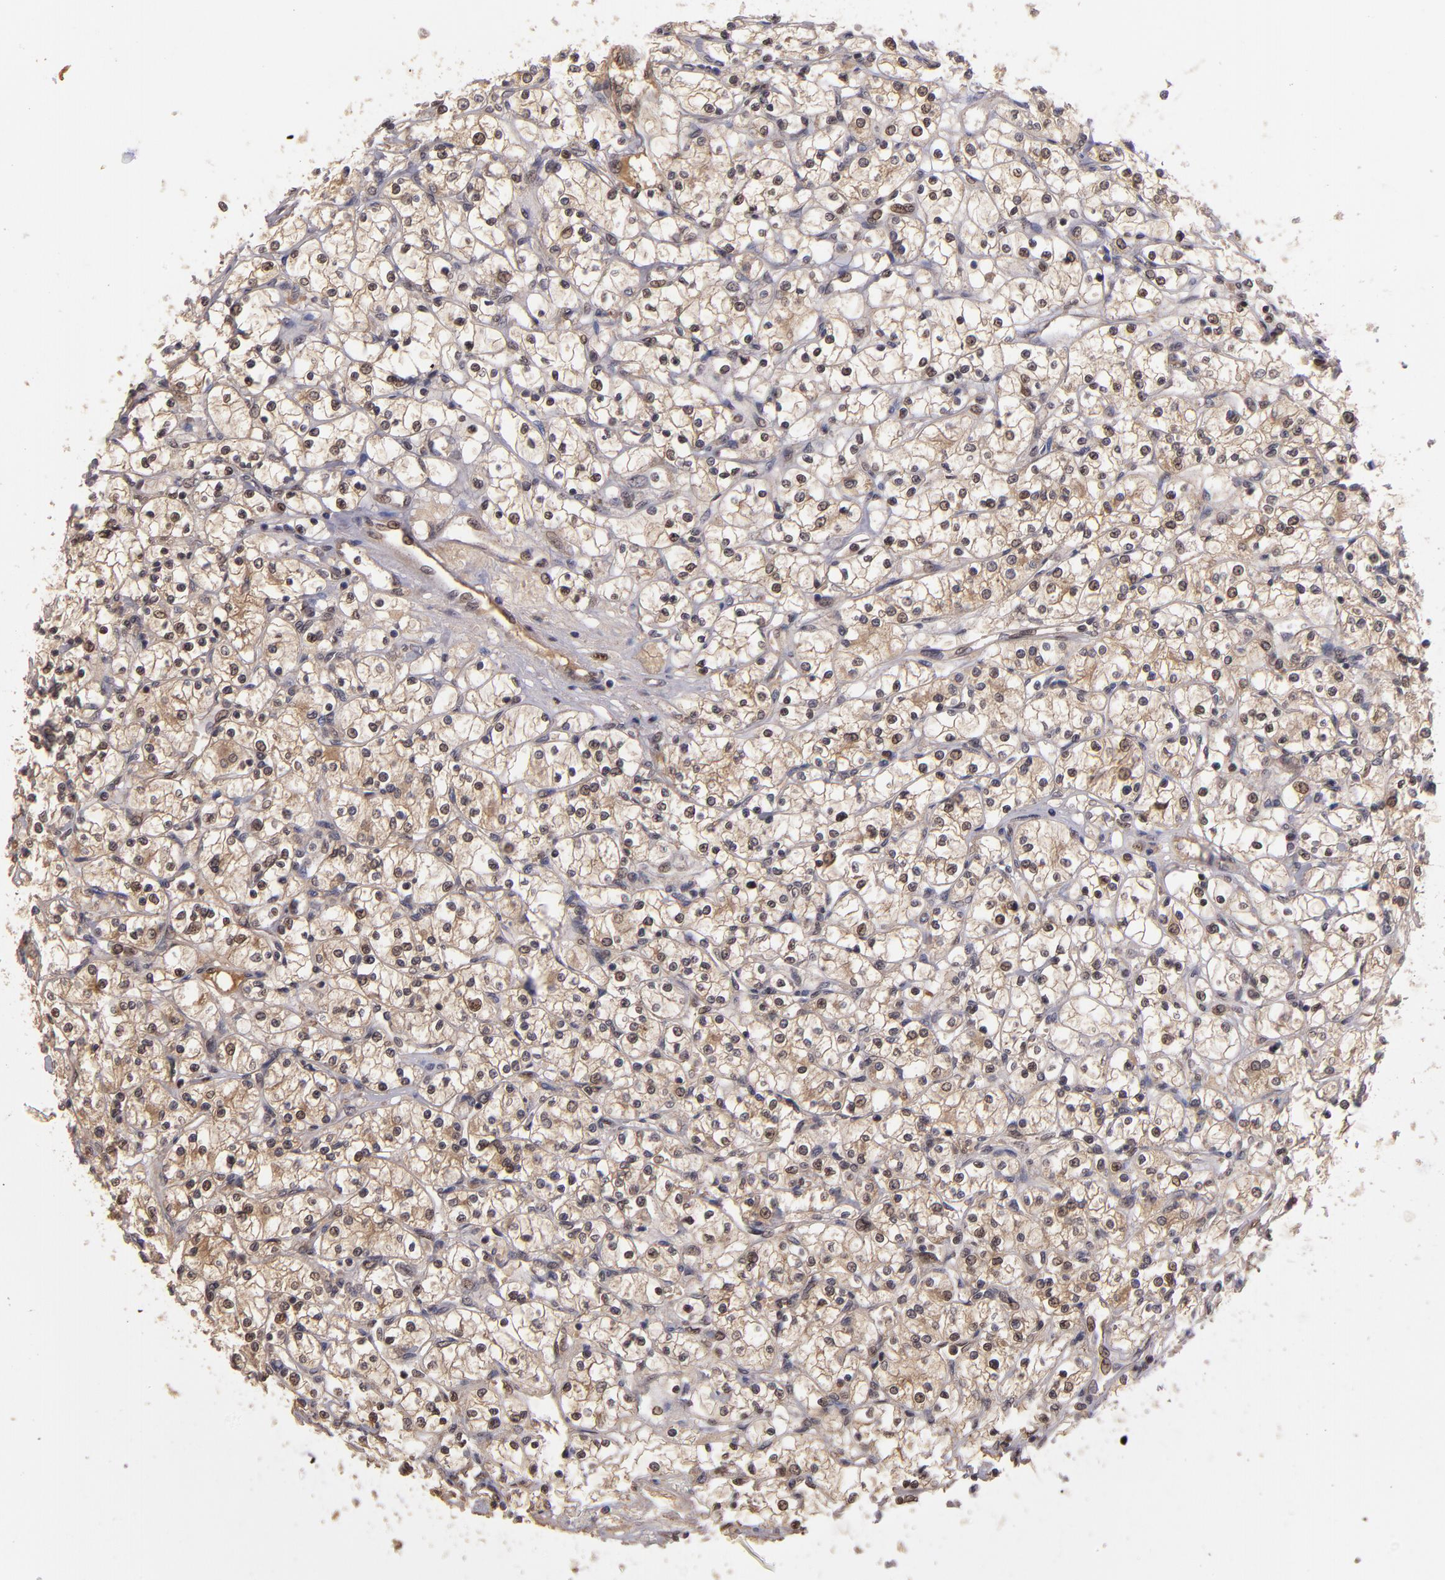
{"staining": {"intensity": "weak", "quantity": ">75%", "location": "cytoplasmic/membranous,nuclear"}, "tissue": "renal cancer", "cell_type": "Tumor cells", "image_type": "cancer", "snomed": [{"axis": "morphology", "description": "Adenocarcinoma, NOS"}, {"axis": "topography", "description": "Kidney"}], "caption": "Immunohistochemistry (IHC) (DAB (3,3'-diaminobenzidine)) staining of adenocarcinoma (renal) exhibits weak cytoplasmic/membranous and nuclear protein expression in about >75% of tumor cells. The staining was performed using DAB (3,3'-diaminobenzidine), with brown indicating positive protein expression. Nuclei are stained blue with hematoxylin.", "gene": "ABHD12B", "patient": {"sex": "male", "age": 61}}